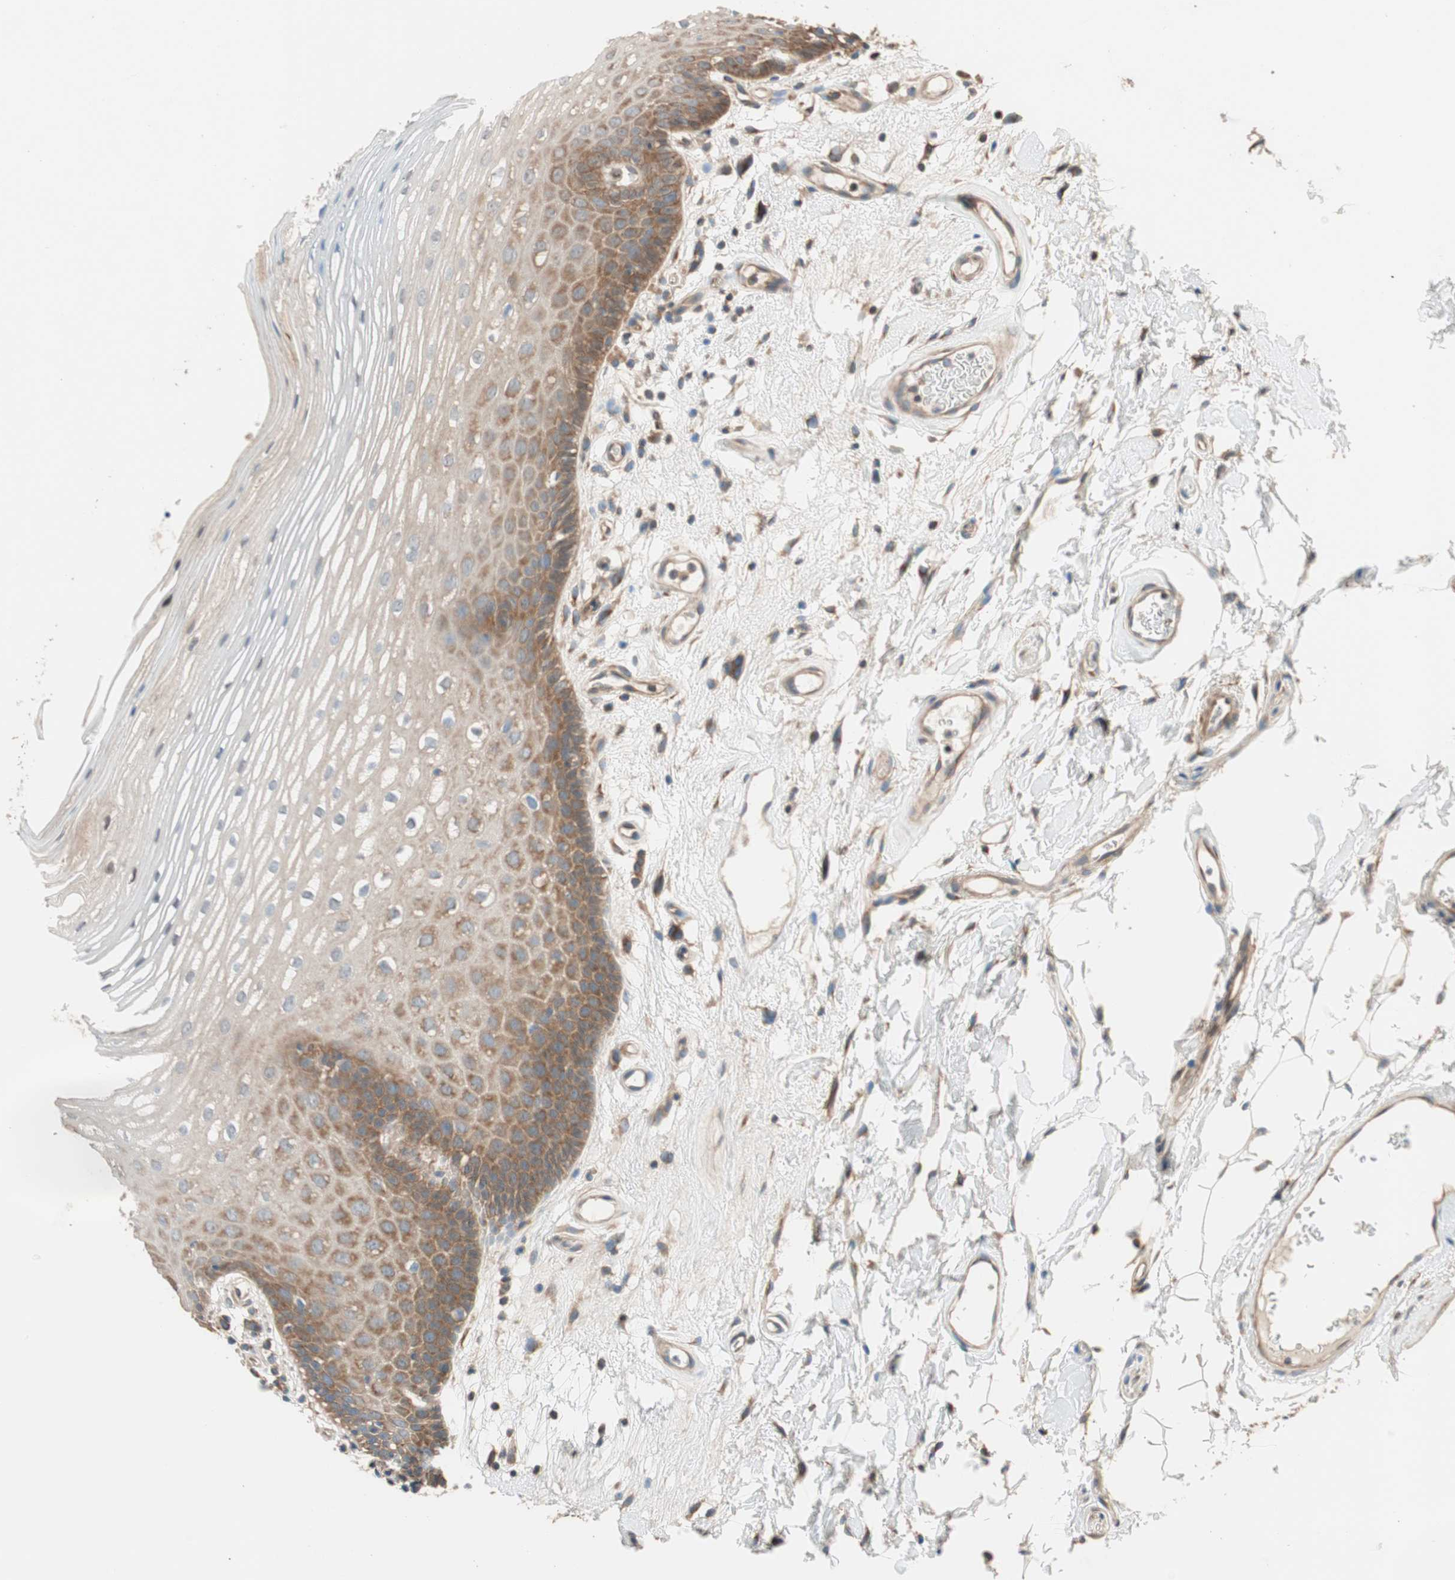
{"staining": {"intensity": "moderate", "quantity": "25%-75%", "location": "cytoplasmic/membranous"}, "tissue": "oral mucosa", "cell_type": "Squamous epithelial cells", "image_type": "normal", "snomed": [{"axis": "morphology", "description": "Normal tissue, NOS"}, {"axis": "morphology", "description": "Squamous cell carcinoma, NOS"}, {"axis": "topography", "description": "Skeletal muscle"}, {"axis": "topography", "description": "Oral tissue"}], "caption": "This photomicrograph reveals unremarkable oral mucosa stained with immunohistochemistry to label a protein in brown. The cytoplasmic/membranous of squamous epithelial cells show moderate positivity for the protein. Nuclei are counter-stained blue.", "gene": "WASL", "patient": {"sex": "male", "age": 71}}